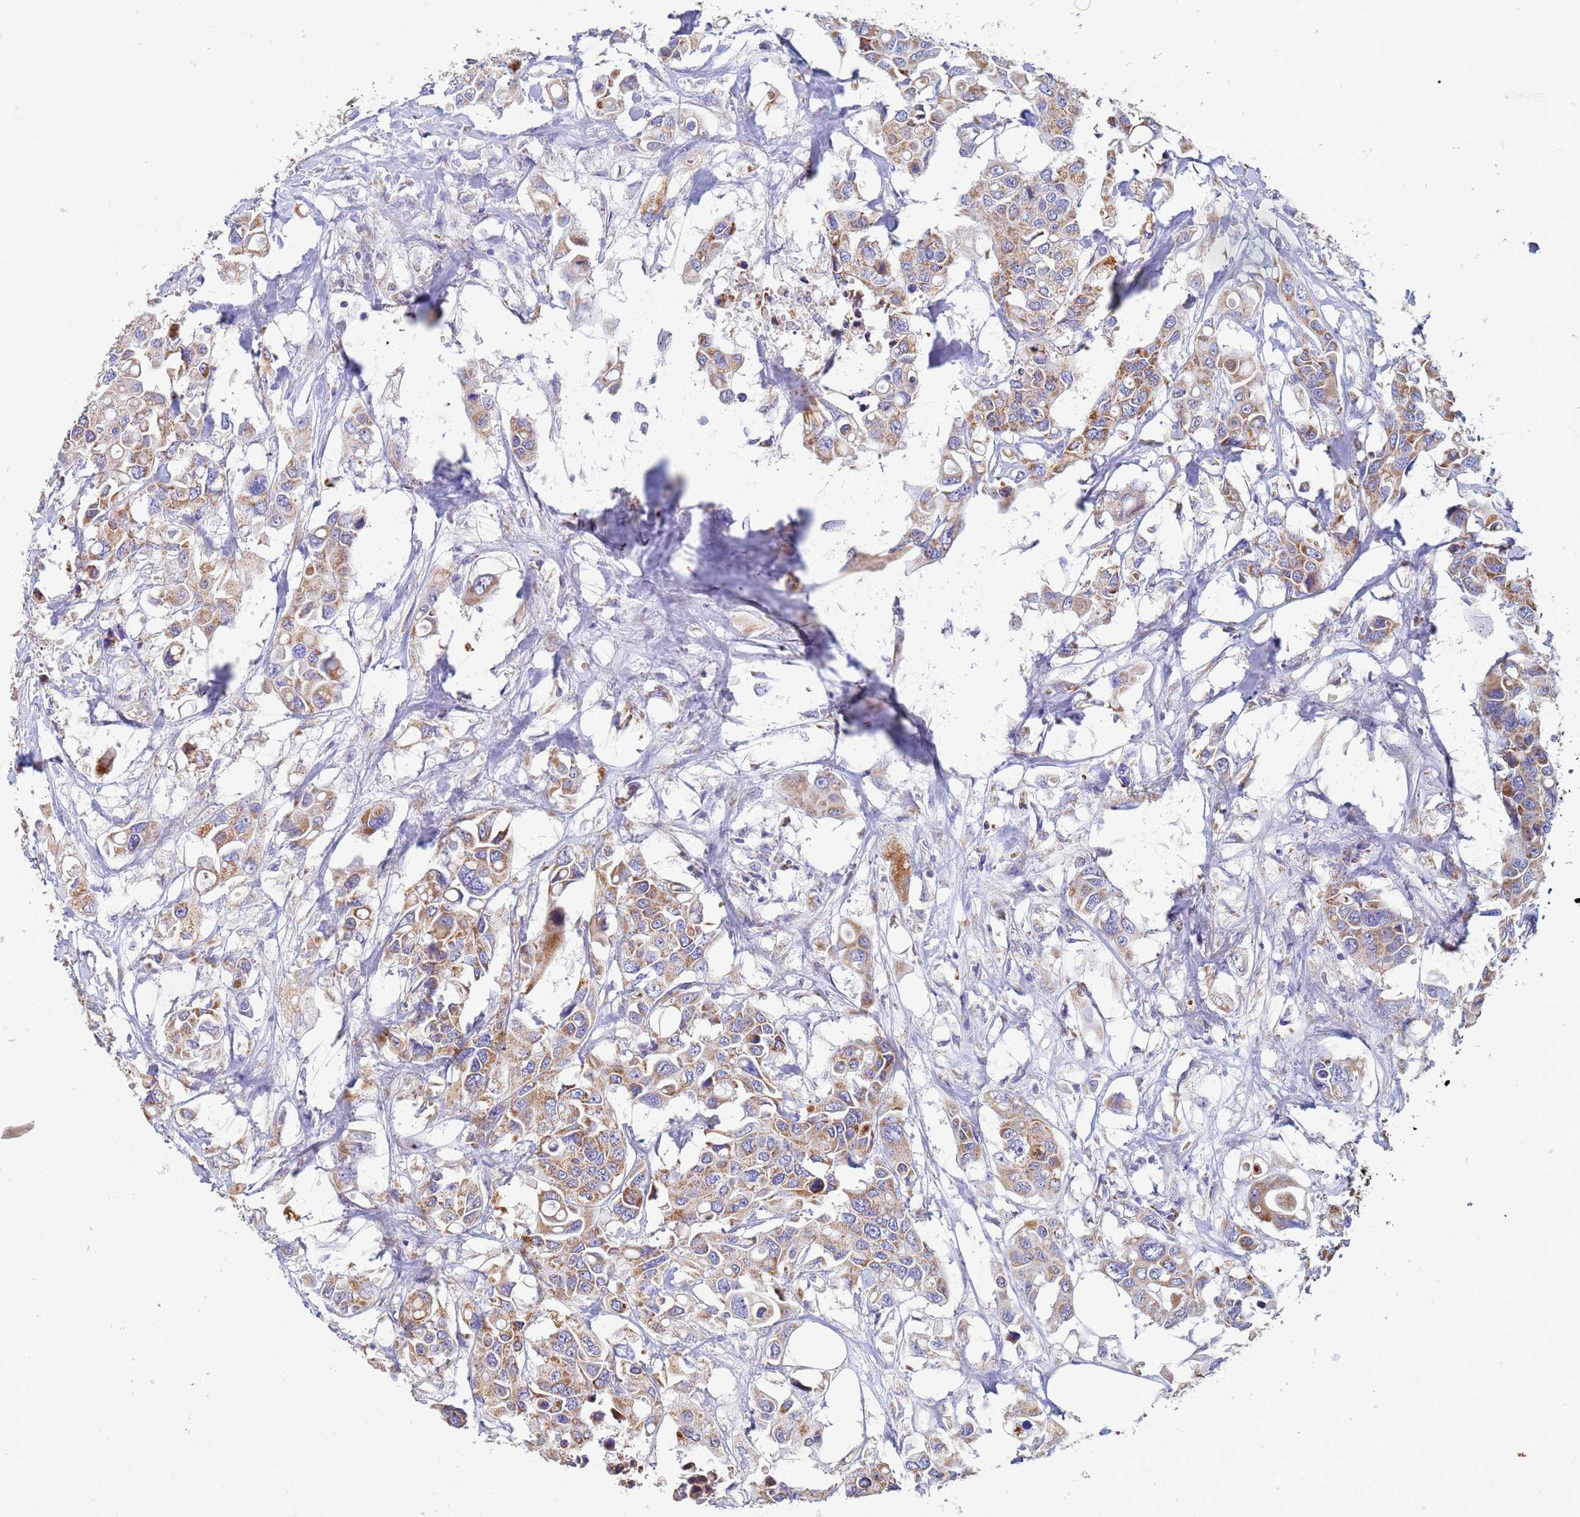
{"staining": {"intensity": "moderate", "quantity": ">75%", "location": "cytoplasmic/membranous"}, "tissue": "colorectal cancer", "cell_type": "Tumor cells", "image_type": "cancer", "snomed": [{"axis": "morphology", "description": "Adenocarcinoma, NOS"}, {"axis": "topography", "description": "Colon"}], "caption": "Immunohistochemistry (IHC) histopathology image of colorectal cancer (adenocarcinoma) stained for a protein (brown), which demonstrates medium levels of moderate cytoplasmic/membranous staining in about >75% of tumor cells.", "gene": "UQCRH", "patient": {"sex": "male", "age": 77}}